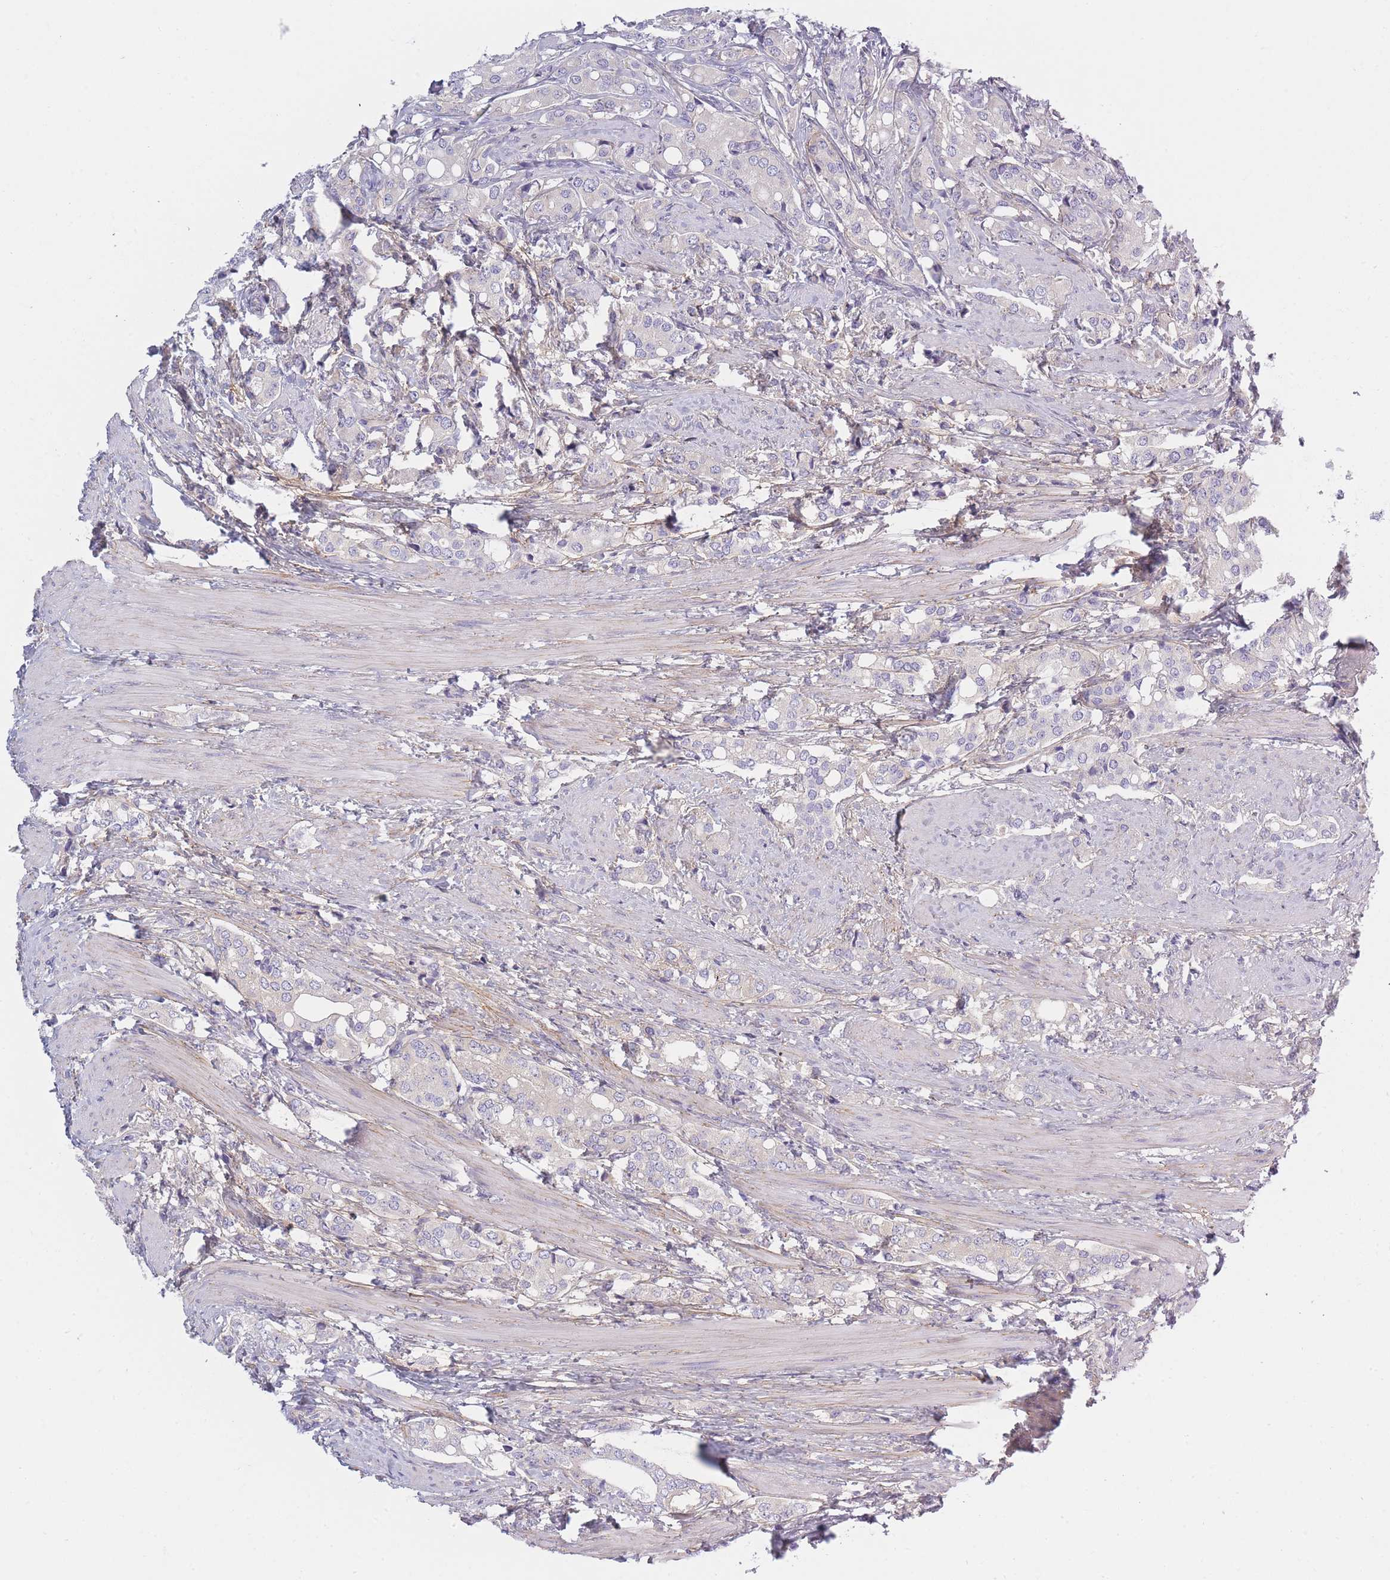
{"staining": {"intensity": "negative", "quantity": "none", "location": "none"}, "tissue": "prostate cancer", "cell_type": "Tumor cells", "image_type": "cancer", "snomed": [{"axis": "morphology", "description": "Adenocarcinoma, High grade"}, {"axis": "topography", "description": "Prostate"}], "caption": "The photomicrograph reveals no staining of tumor cells in prostate cancer.", "gene": "AP3M2", "patient": {"sex": "male", "age": 71}}